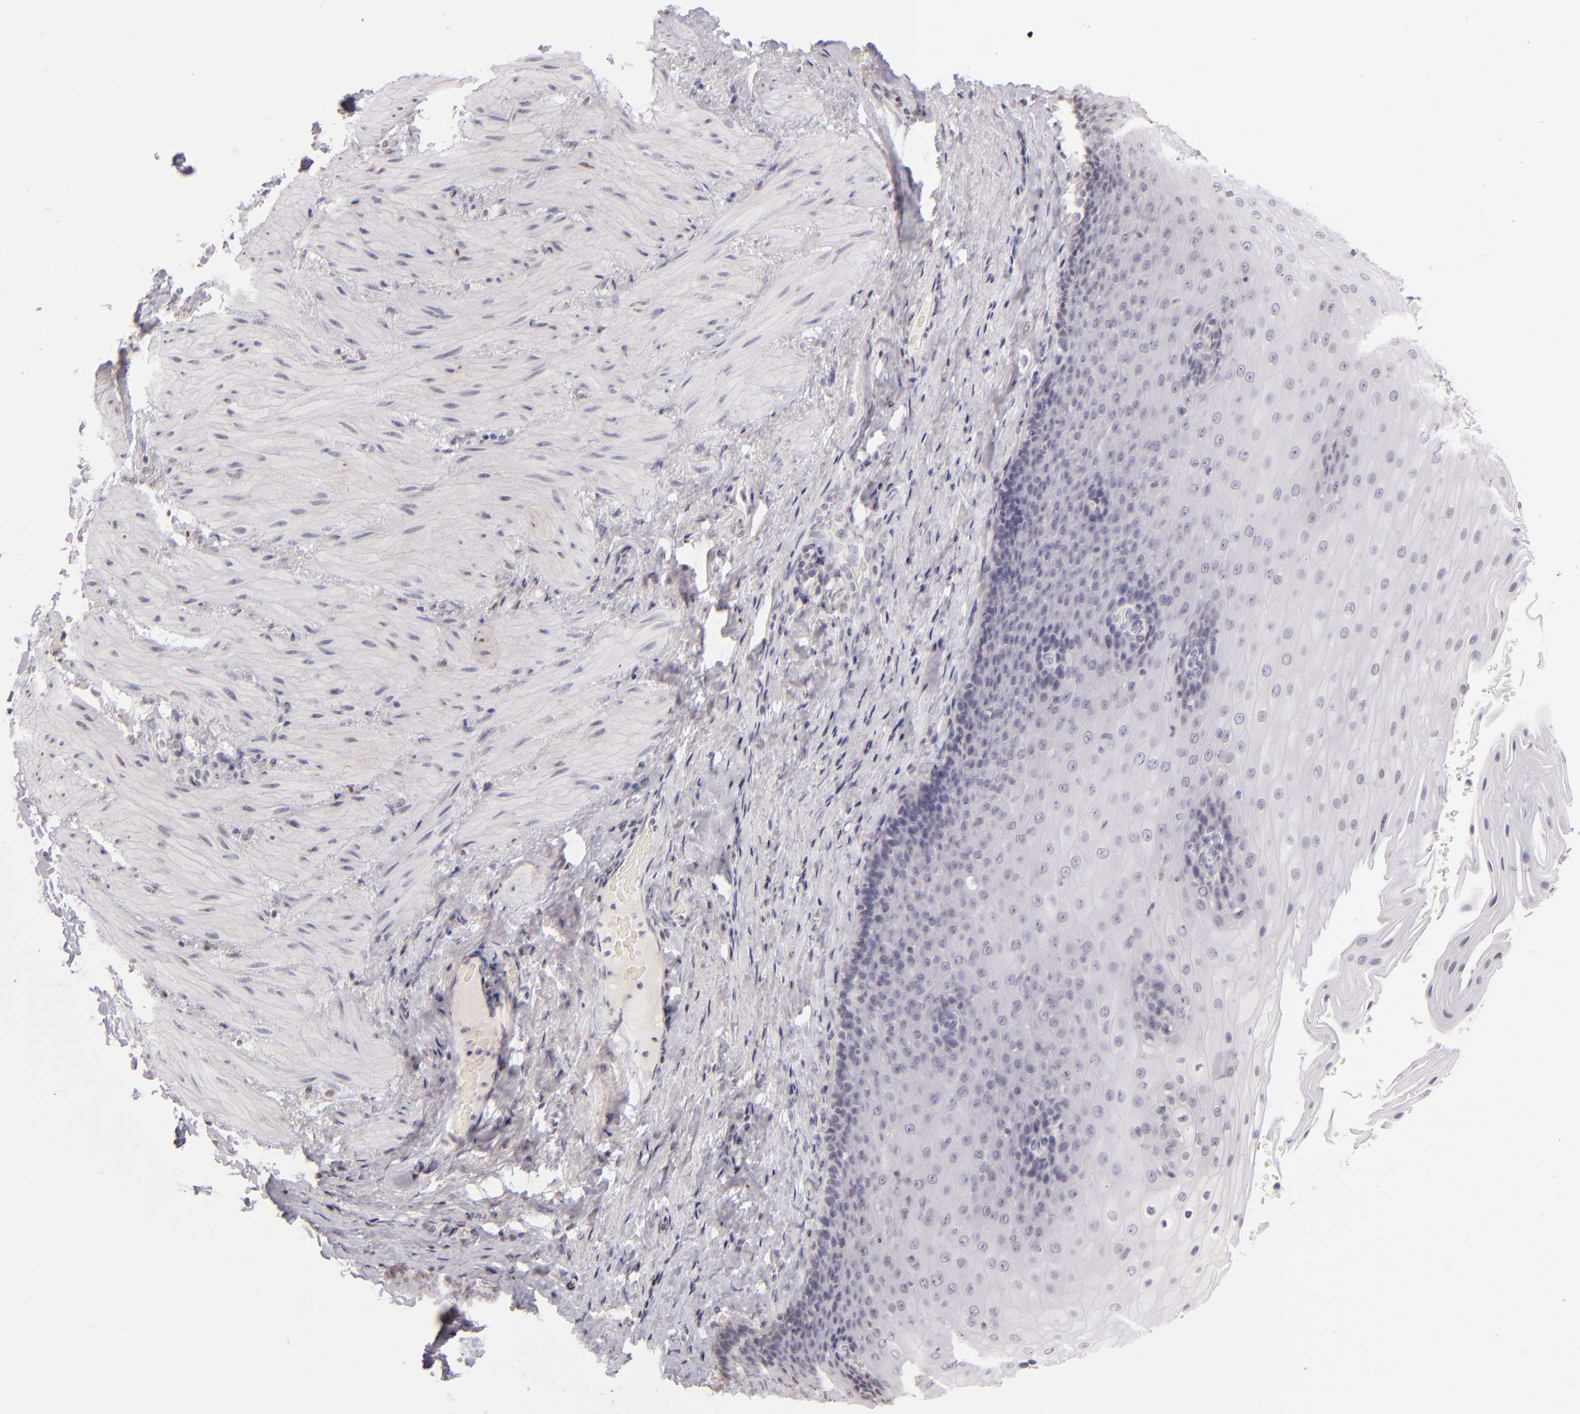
{"staining": {"intensity": "negative", "quantity": "none", "location": "none"}, "tissue": "esophagus", "cell_type": "Squamous epithelial cells", "image_type": "normal", "snomed": [{"axis": "morphology", "description": "Normal tissue, NOS"}, {"axis": "topography", "description": "Esophagus"}], "caption": "Squamous epithelial cells are negative for protein expression in benign human esophagus. (DAB (3,3'-diaminobenzidine) IHC visualized using brightfield microscopy, high magnification).", "gene": "CD40", "patient": {"sex": "male", "age": 62}}